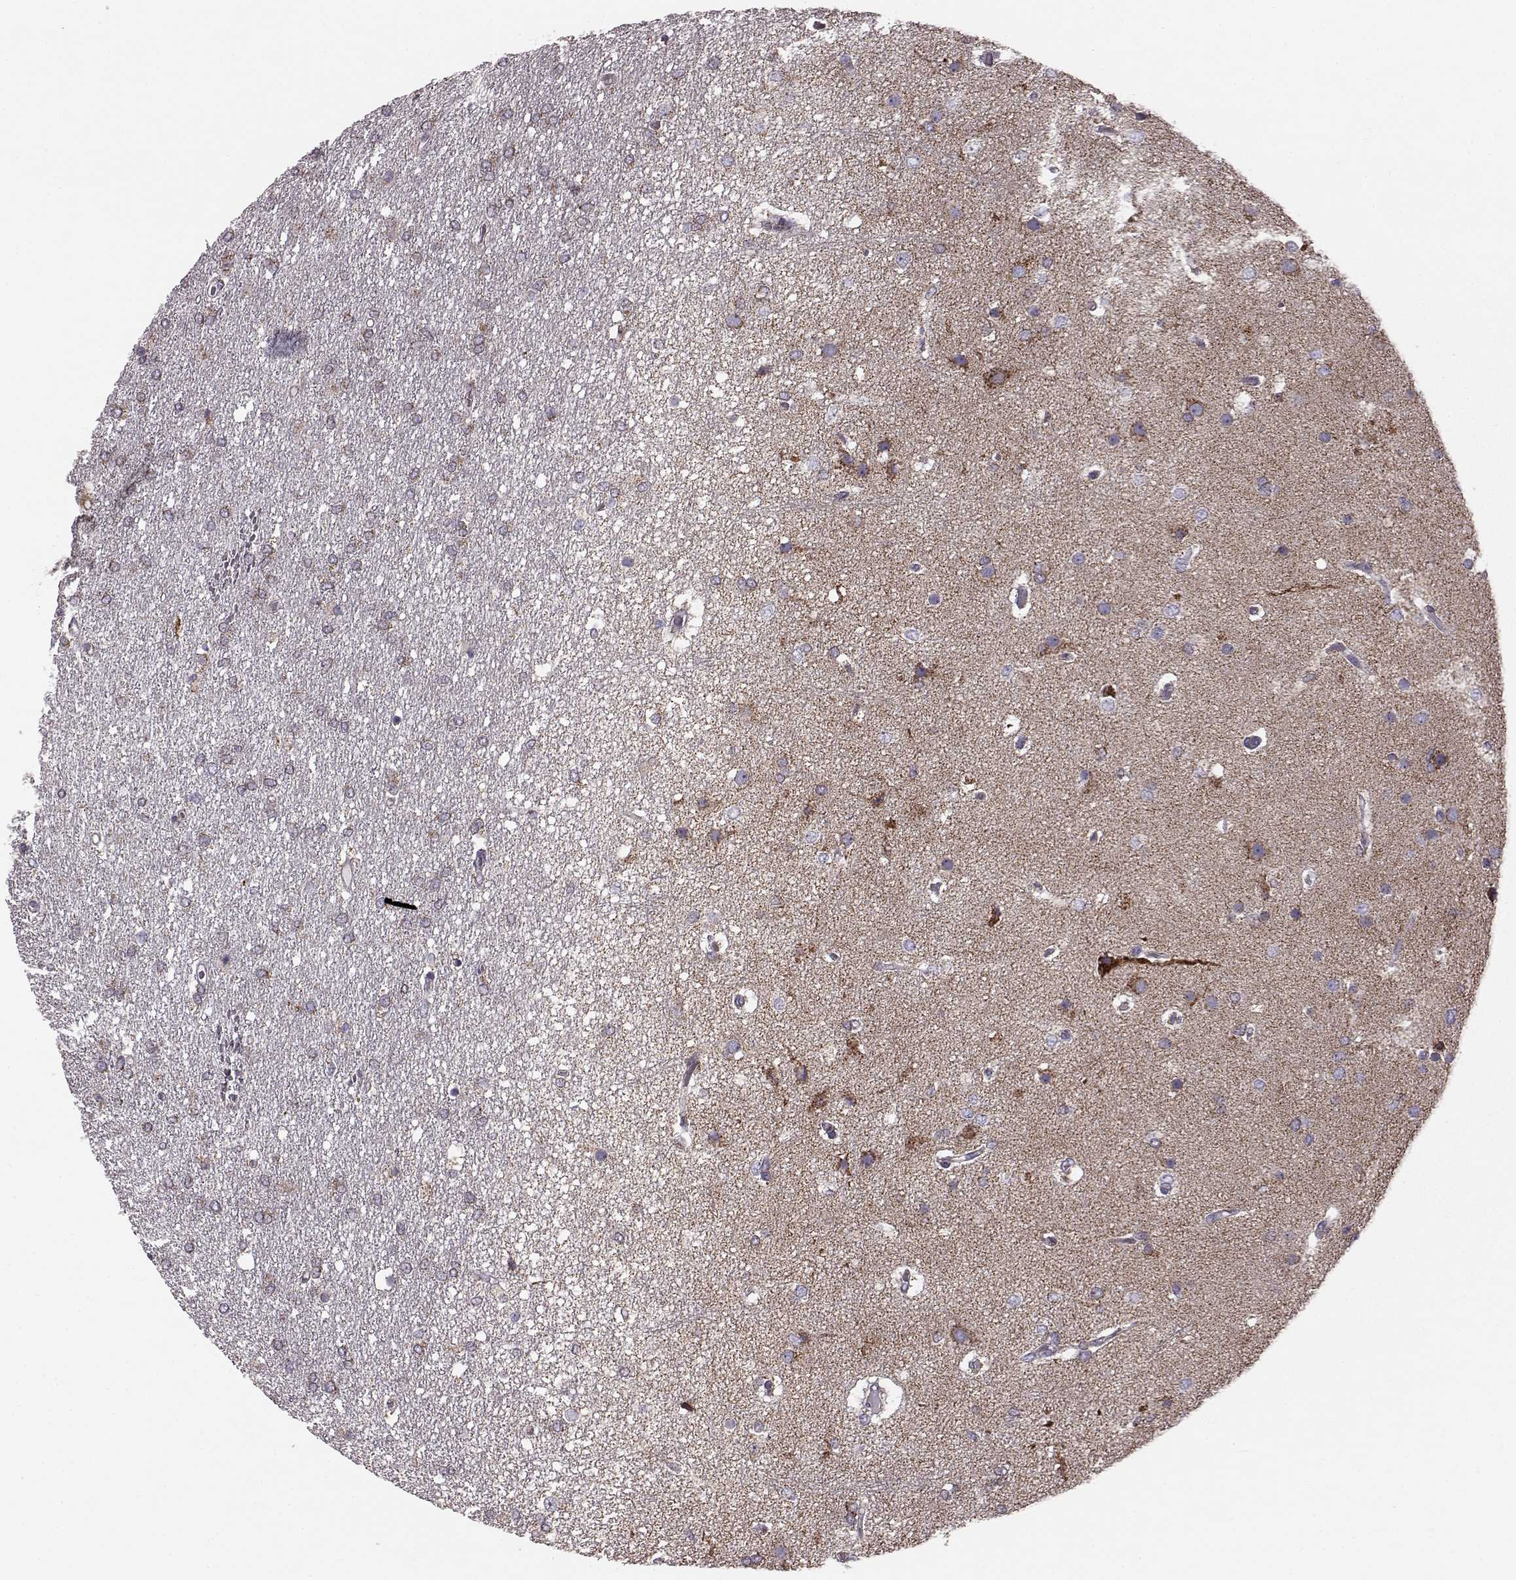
{"staining": {"intensity": "weak", "quantity": "25%-75%", "location": "cytoplasmic/membranous"}, "tissue": "glioma", "cell_type": "Tumor cells", "image_type": "cancer", "snomed": [{"axis": "morphology", "description": "Glioma, malignant, High grade"}, {"axis": "topography", "description": "Brain"}], "caption": "Immunohistochemistry (IHC) of human glioma shows low levels of weak cytoplasmic/membranous staining in about 25%-75% of tumor cells.", "gene": "FAM8A1", "patient": {"sex": "female", "age": 61}}